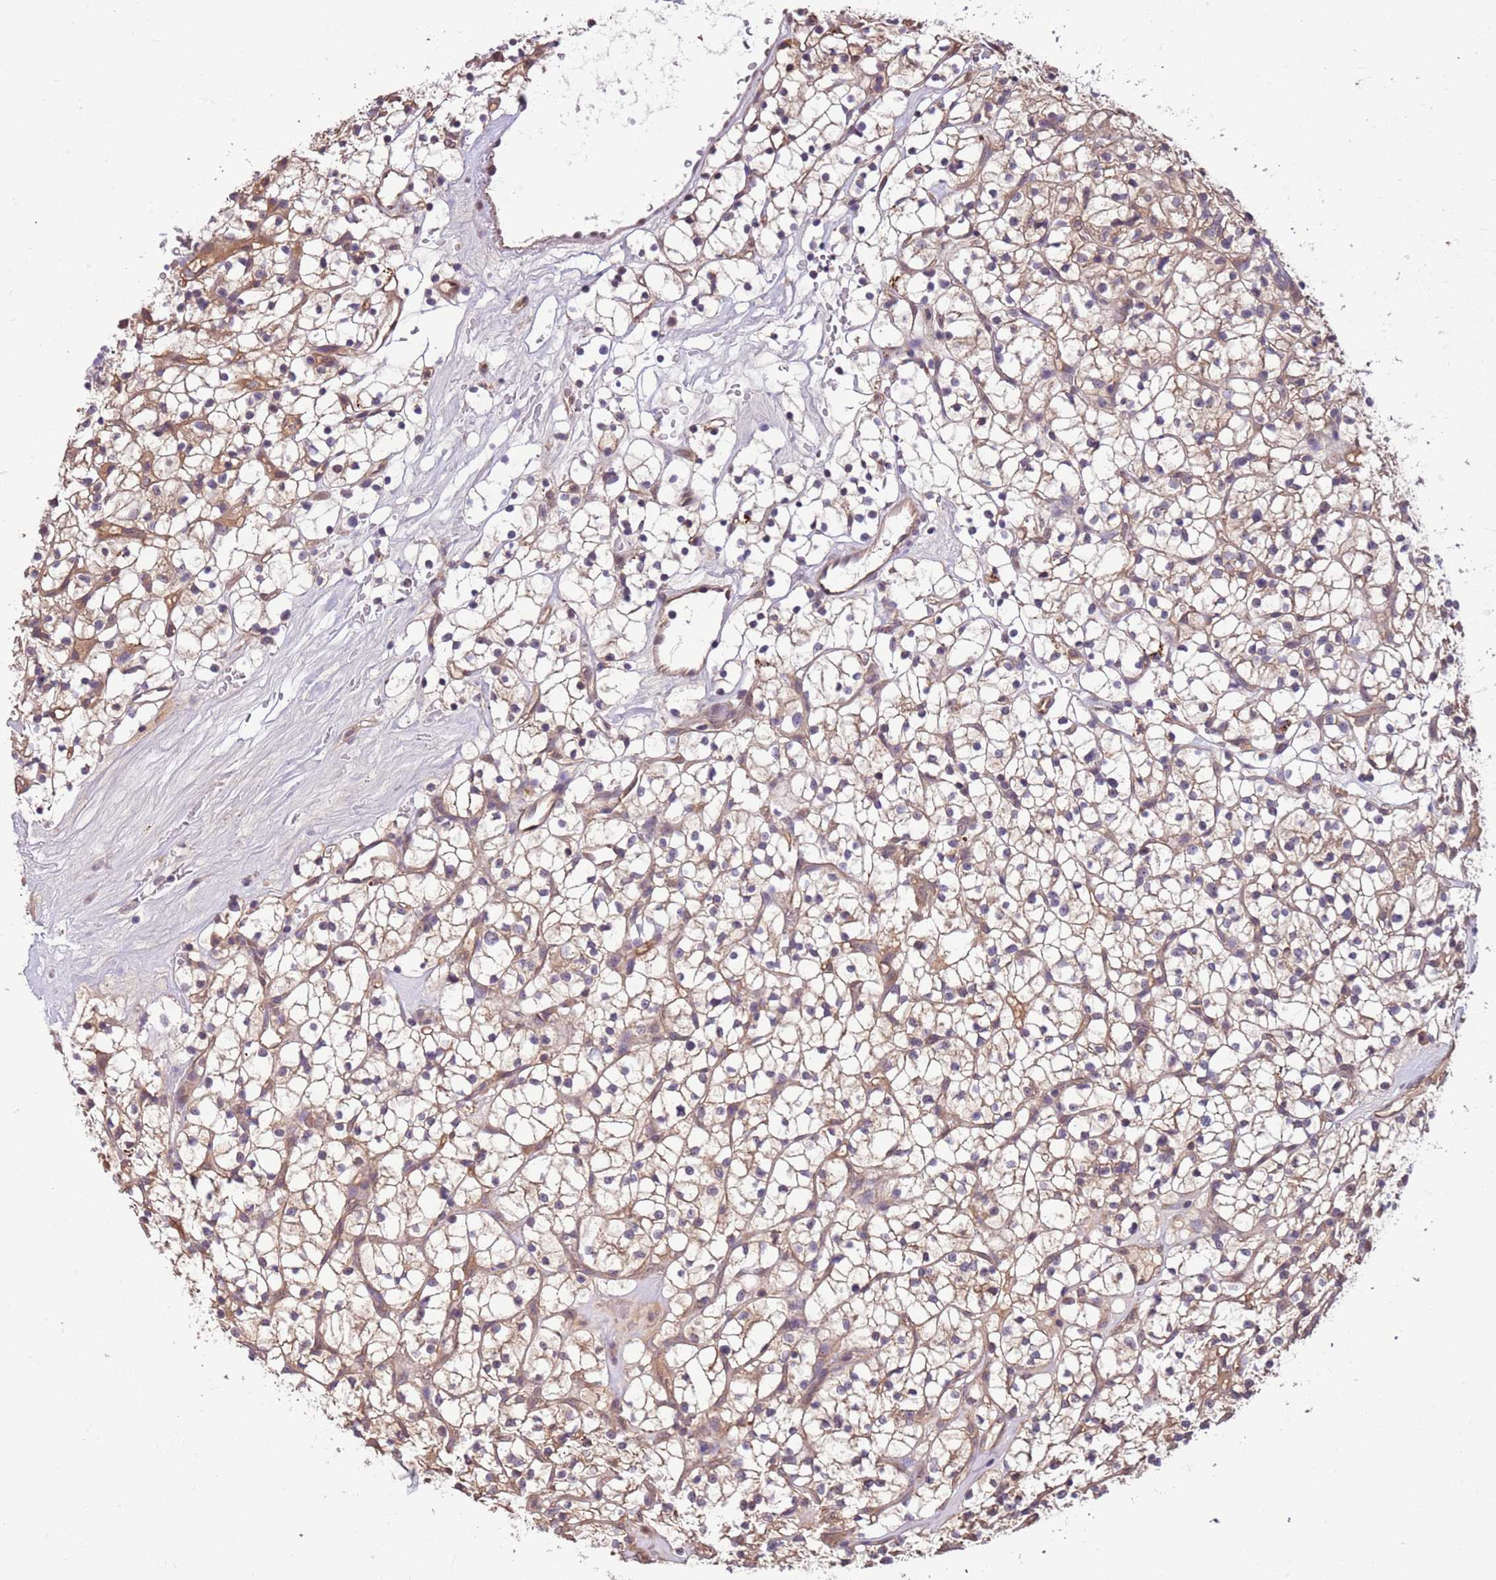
{"staining": {"intensity": "weak", "quantity": "25%-75%", "location": "cytoplasmic/membranous"}, "tissue": "renal cancer", "cell_type": "Tumor cells", "image_type": "cancer", "snomed": [{"axis": "morphology", "description": "Adenocarcinoma, NOS"}, {"axis": "topography", "description": "Kidney"}], "caption": "IHC (DAB) staining of human adenocarcinoma (renal) demonstrates weak cytoplasmic/membranous protein expression in approximately 25%-75% of tumor cells. (Brightfield microscopy of DAB IHC at high magnification).", "gene": "BBS5", "patient": {"sex": "female", "age": 64}}